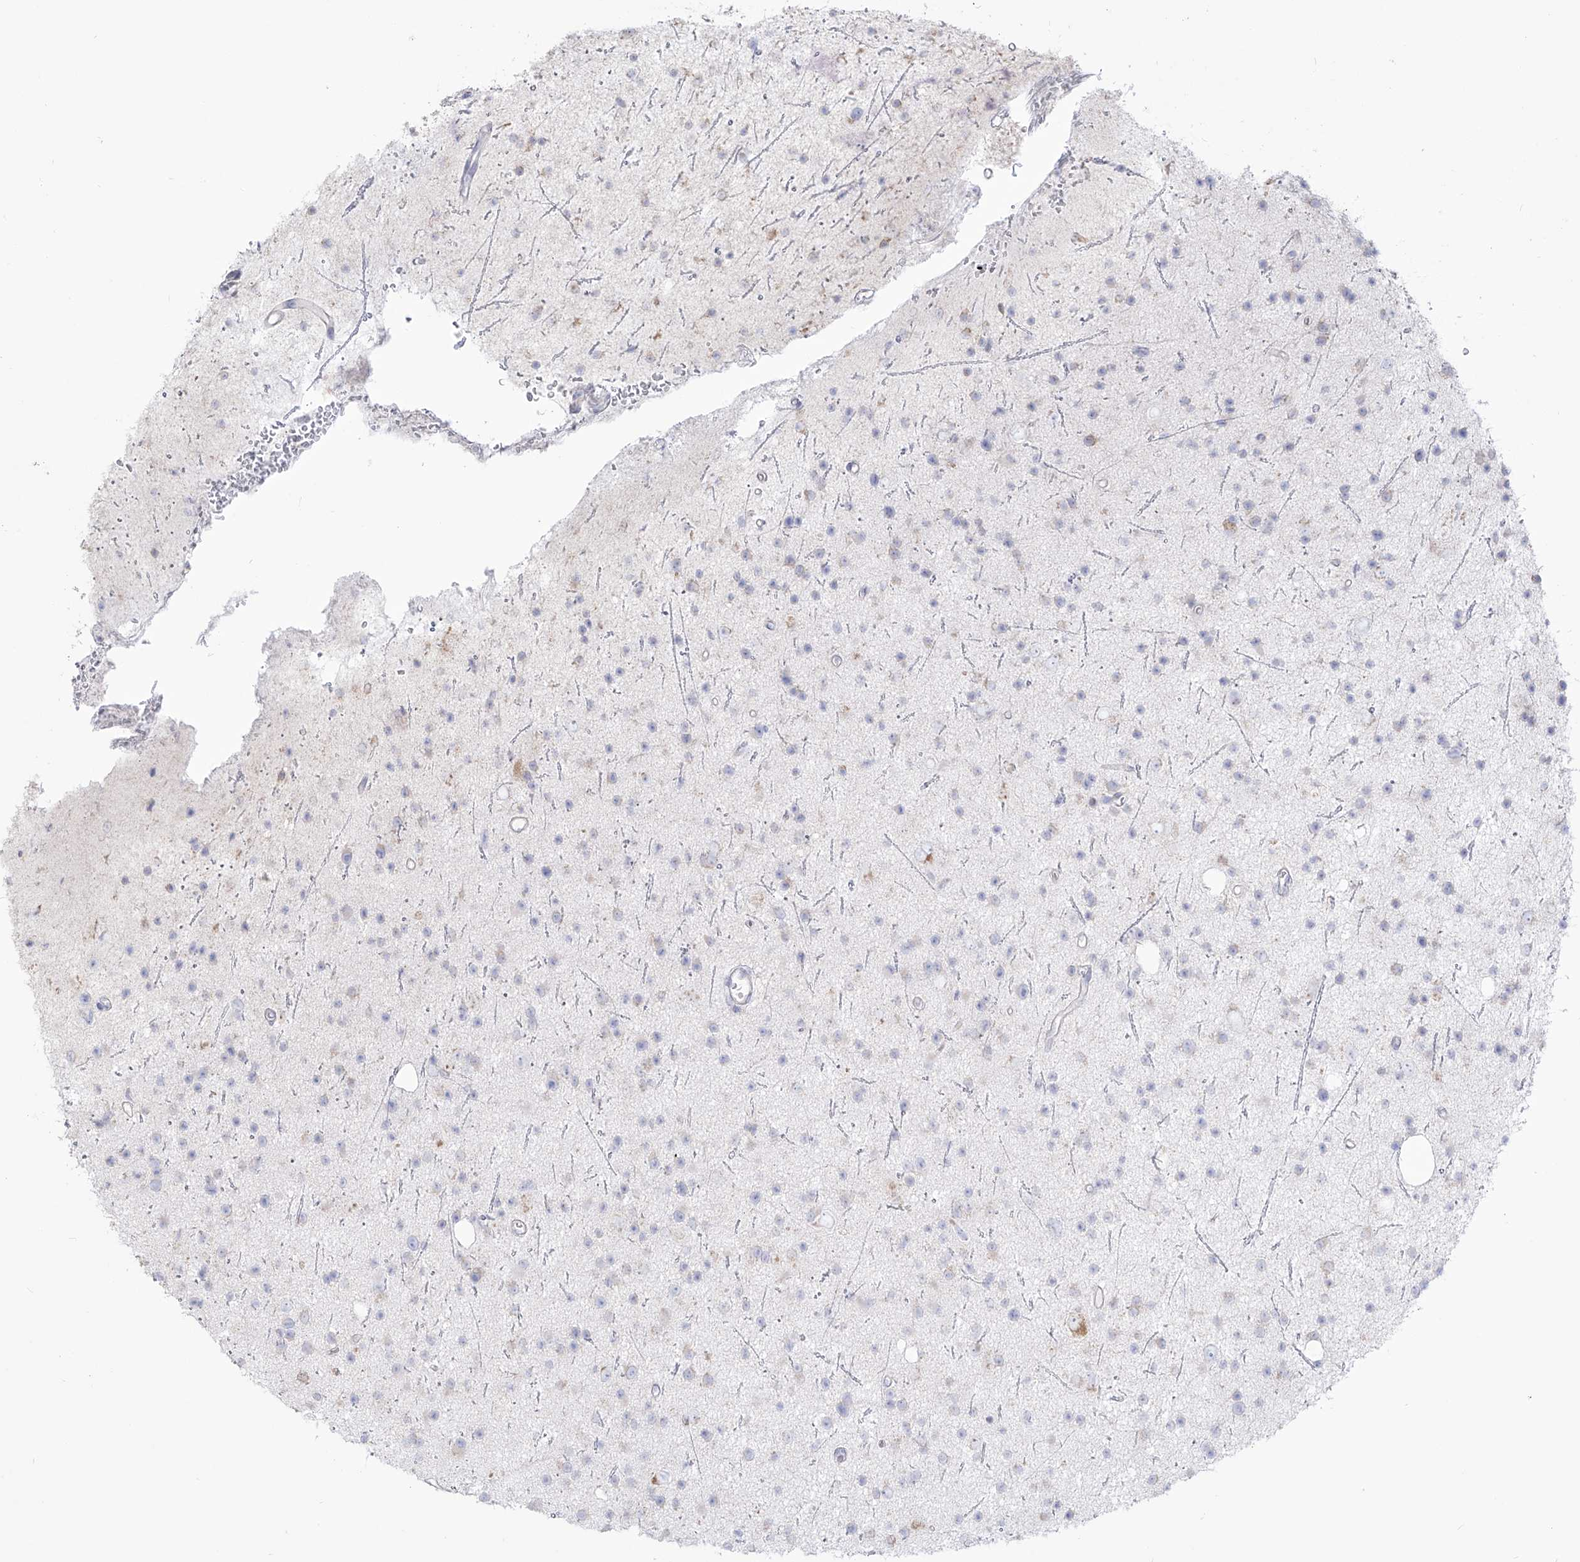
{"staining": {"intensity": "negative", "quantity": "none", "location": "none"}, "tissue": "glioma", "cell_type": "Tumor cells", "image_type": "cancer", "snomed": [{"axis": "morphology", "description": "Glioma, malignant, Low grade"}, {"axis": "topography", "description": "Cerebral cortex"}], "caption": "This is an immunohistochemistry histopathology image of human glioma. There is no staining in tumor cells.", "gene": "RCHY1", "patient": {"sex": "female", "age": 39}}